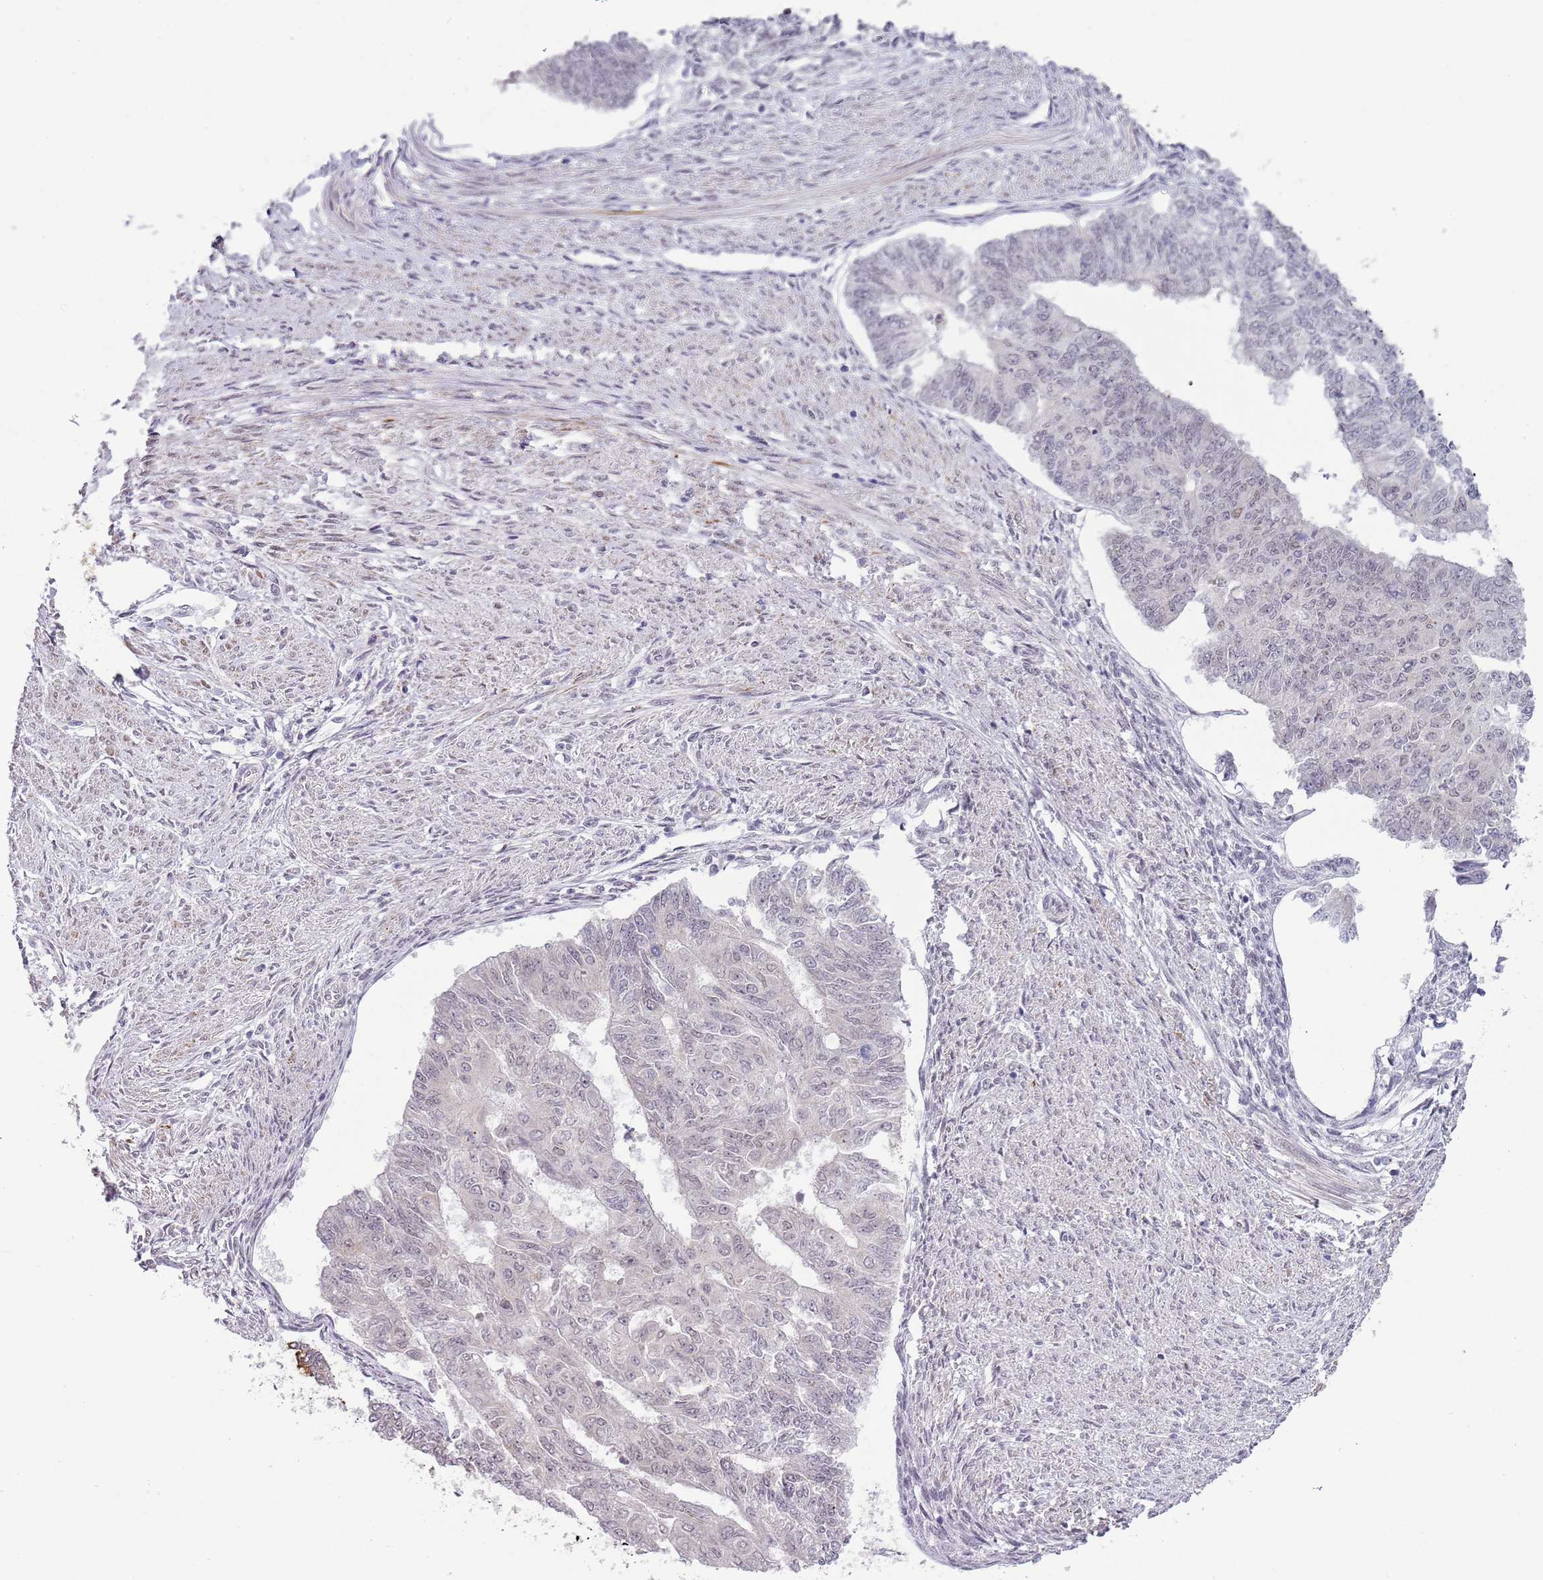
{"staining": {"intensity": "weak", "quantity": "<25%", "location": "nuclear"}, "tissue": "endometrial cancer", "cell_type": "Tumor cells", "image_type": "cancer", "snomed": [{"axis": "morphology", "description": "Adenocarcinoma, NOS"}, {"axis": "topography", "description": "Endometrium"}], "caption": "A photomicrograph of human adenocarcinoma (endometrial) is negative for staining in tumor cells.", "gene": "NBPF3", "patient": {"sex": "female", "age": 32}}